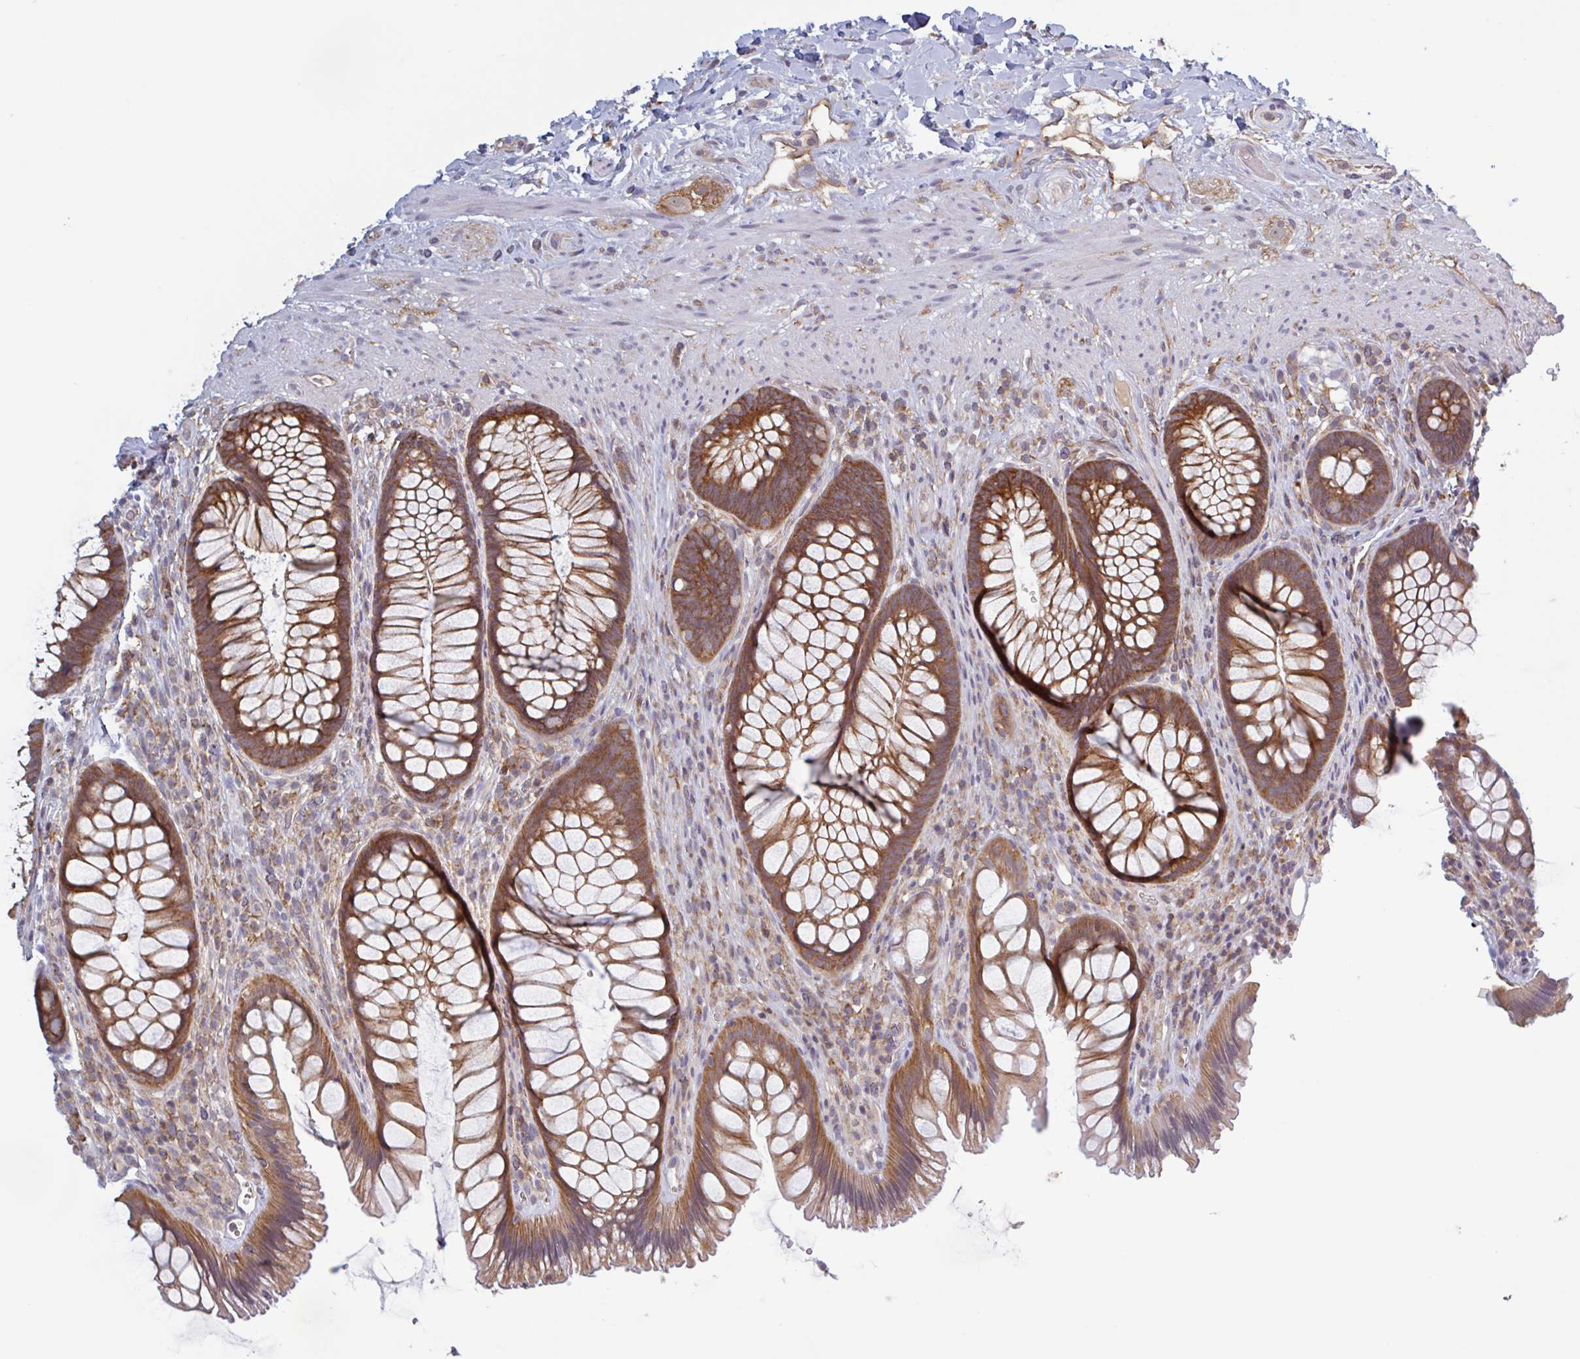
{"staining": {"intensity": "strong", "quantity": ">75%", "location": "cytoplasmic/membranous"}, "tissue": "rectum", "cell_type": "Glandular cells", "image_type": "normal", "snomed": [{"axis": "morphology", "description": "Normal tissue, NOS"}, {"axis": "topography", "description": "Rectum"}], "caption": "IHC micrograph of benign rectum stained for a protein (brown), which exhibits high levels of strong cytoplasmic/membranous expression in about >75% of glandular cells.", "gene": "SURF1", "patient": {"sex": "male", "age": 53}}